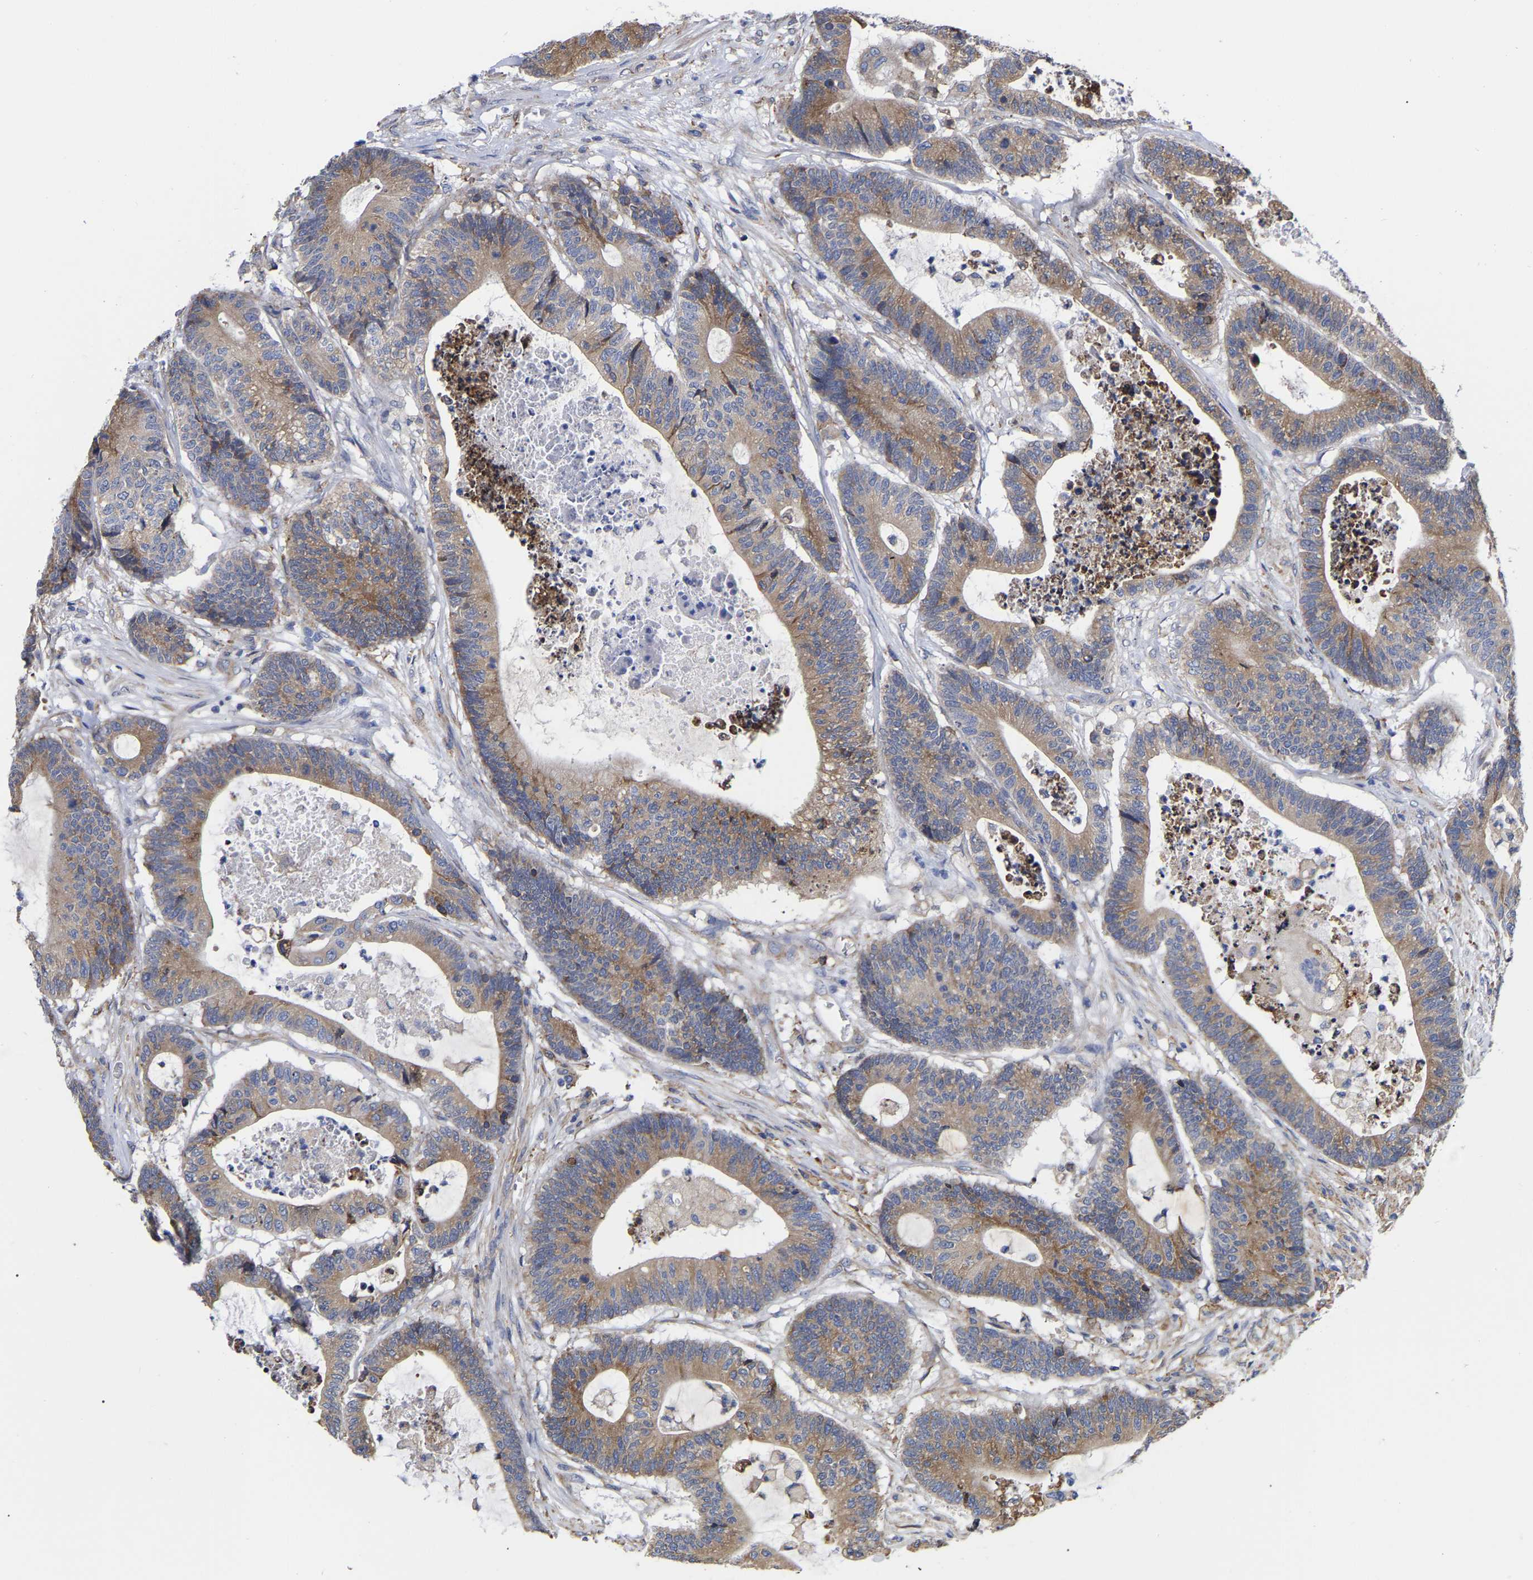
{"staining": {"intensity": "moderate", "quantity": ">75%", "location": "cytoplasmic/membranous"}, "tissue": "colorectal cancer", "cell_type": "Tumor cells", "image_type": "cancer", "snomed": [{"axis": "morphology", "description": "Adenocarcinoma, NOS"}, {"axis": "topography", "description": "Colon"}], "caption": "A brown stain shows moderate cytoplasmic/membranous staining of a protein in colorectal adenocarcinoma tumor cells.", "gene": "CFAP298", "patient": {"sex": "female", "age": 84}}